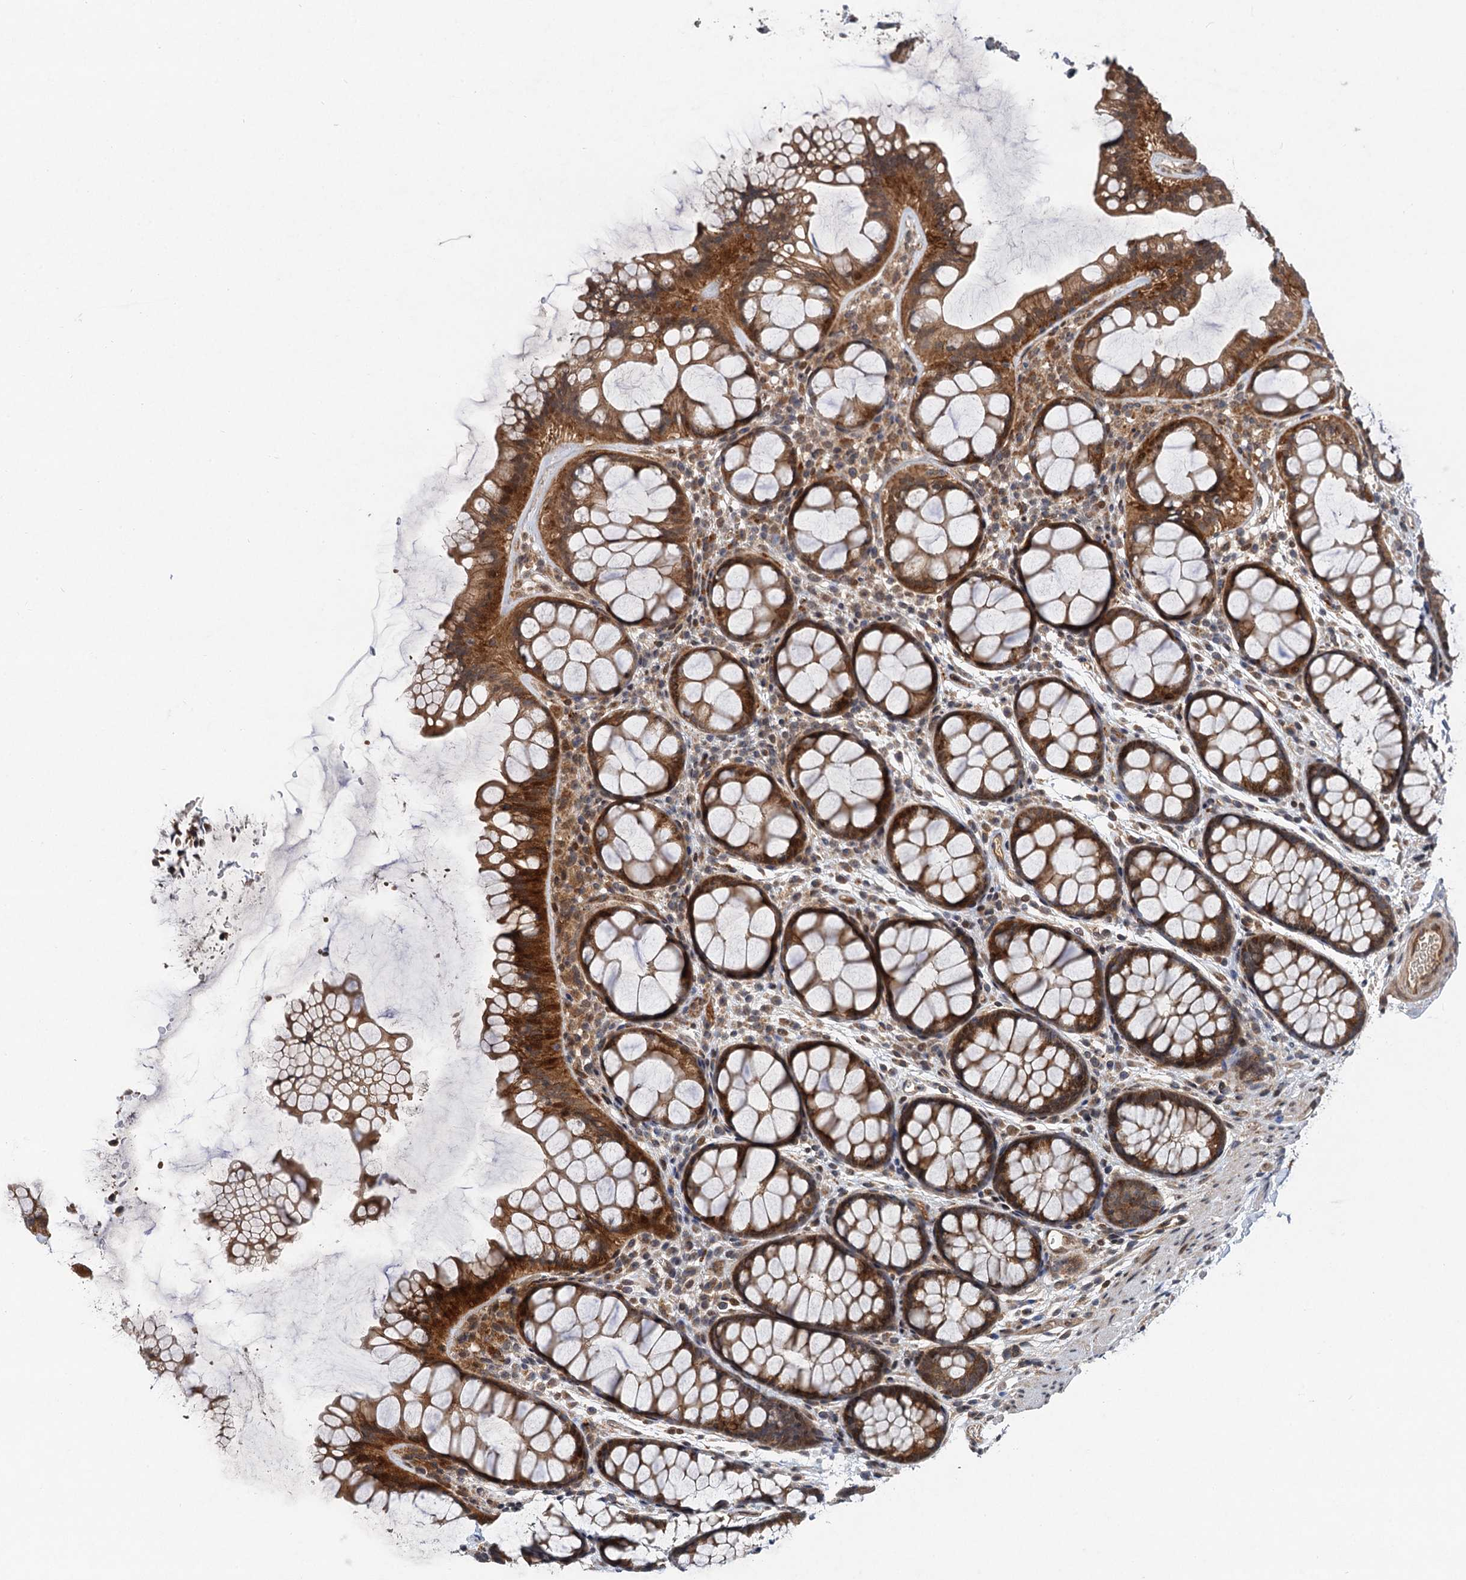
{"staining": {"intensity": "moderate", "quantity": ">75%", "location": "cytoplasmic/membranous"}, "tissue": "colon", "cell_type": "Endothelial cells", "image_type": "normal", "snomed": [{"axis": "morphology", "description": "Normal tissue, NOS"}, {"axis": "topography", "description": "Colon"}], "caption": "Brown immunohistochemical staining in normal colon exhibits moderate cytoplasmic/membranous expression in approximately >75% of endothelial cells. The protein of interest is stained brown, and the nuclei are stained in blue (DAB (3,3'-diaminobenzidine) IHC with brightfield microscopy, high magnification).", "gene": "NLRP10", "patient": {"sex": "female", "age": 82}}